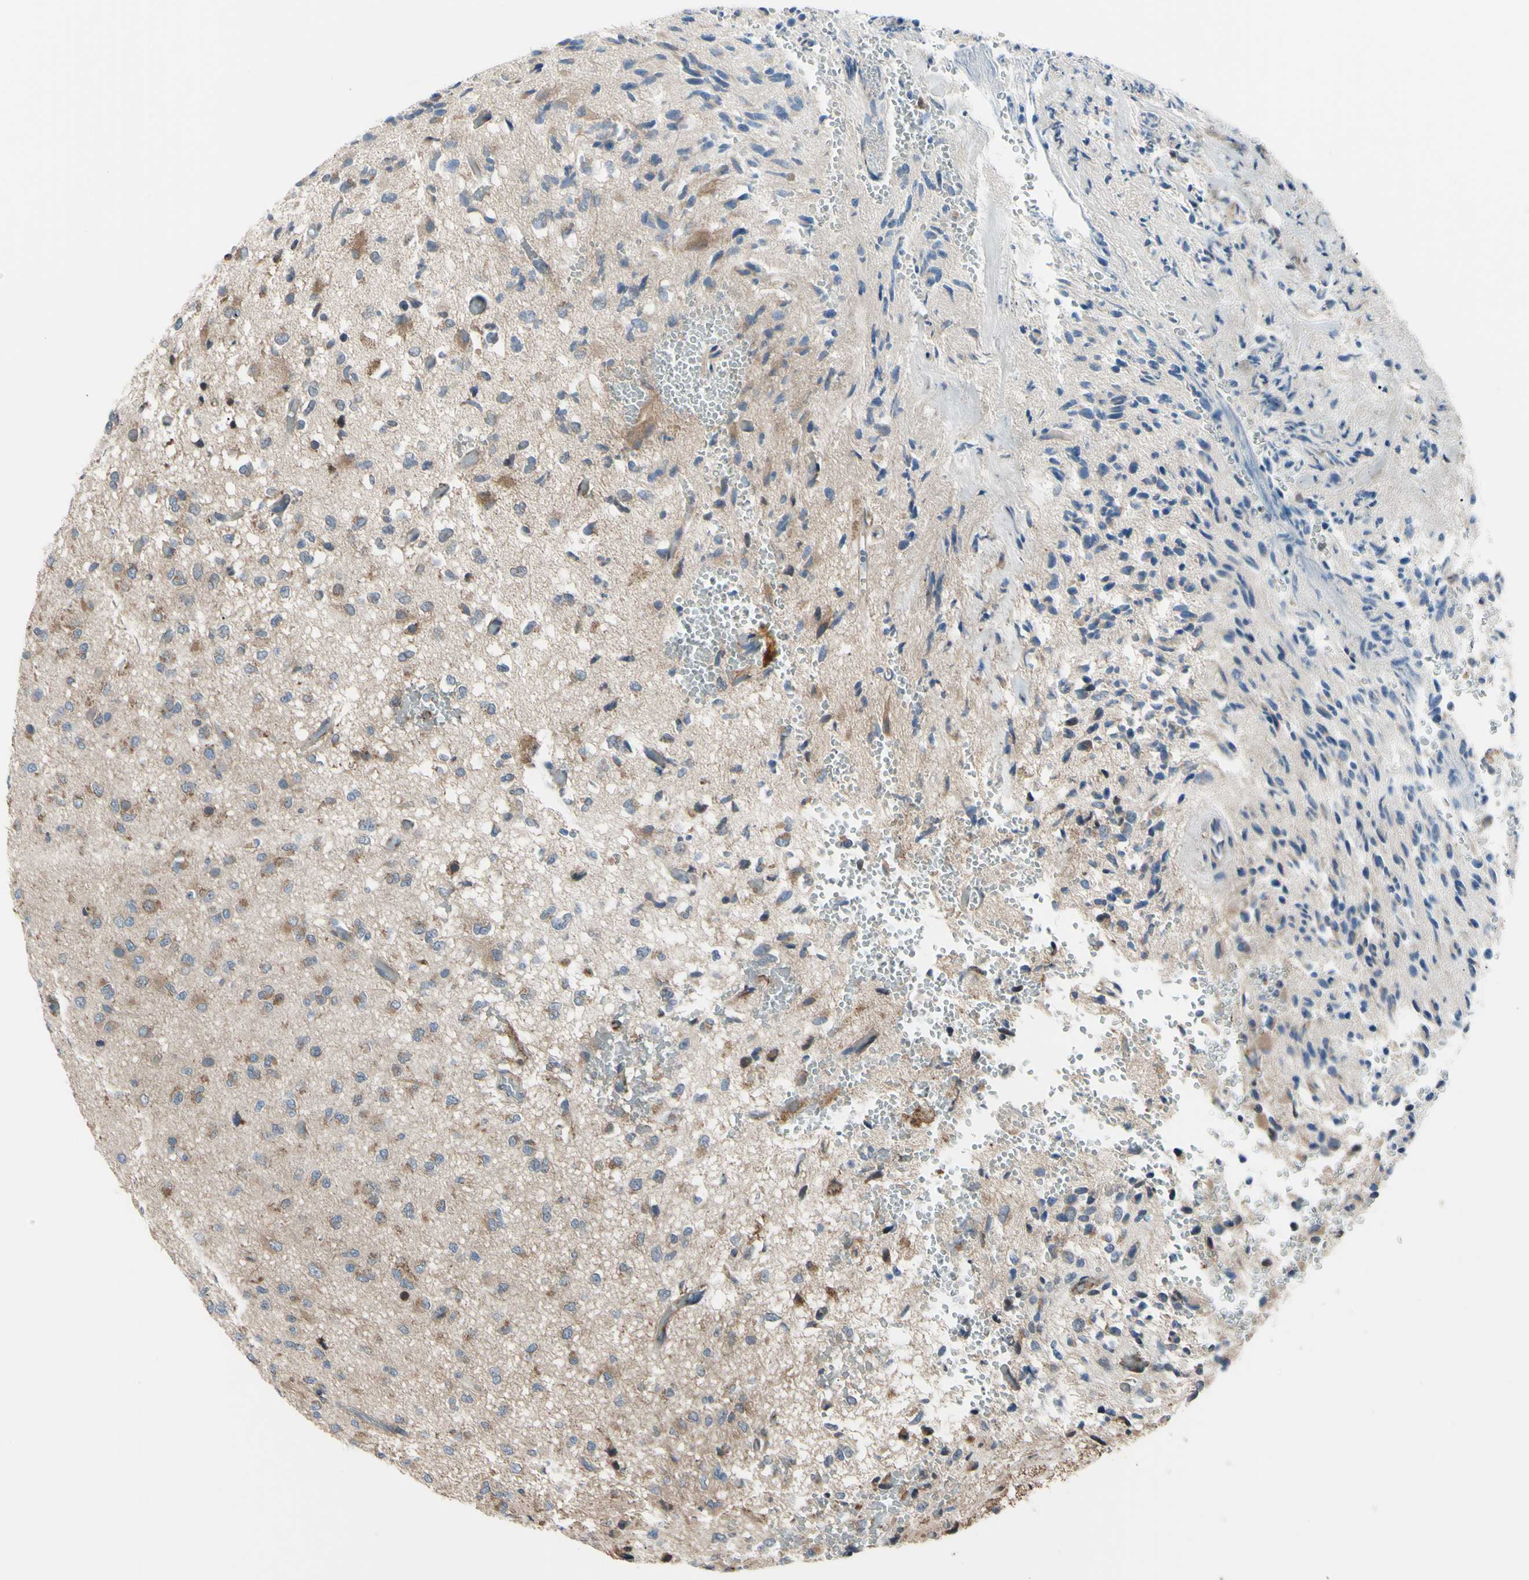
{"staining": {"intensity": "moderate", "quantity": ">75%", "location": "cytoplasmic/membranous"}, "tissue": "glioma", "cell_type": "Tumor cells", "image_type": "cancer", "snomed": [{"axis": "morphology", "description": "Glioma, malignant, High grade"}, {"axis": "topography", "description": "pancreas cauda"}], "caption": "Immunohistochemical staining of human glioma demonstrates medium levels of moderate cytoplasmic/membranous expression in approximately >75% of tumor cells. The staining was performed using DAB, with brown indicating positive protein expression. Nuclei are stained blue with hematoxylin.", "gene": "BMF", "patient": {"sex": "male", "age": 60}}